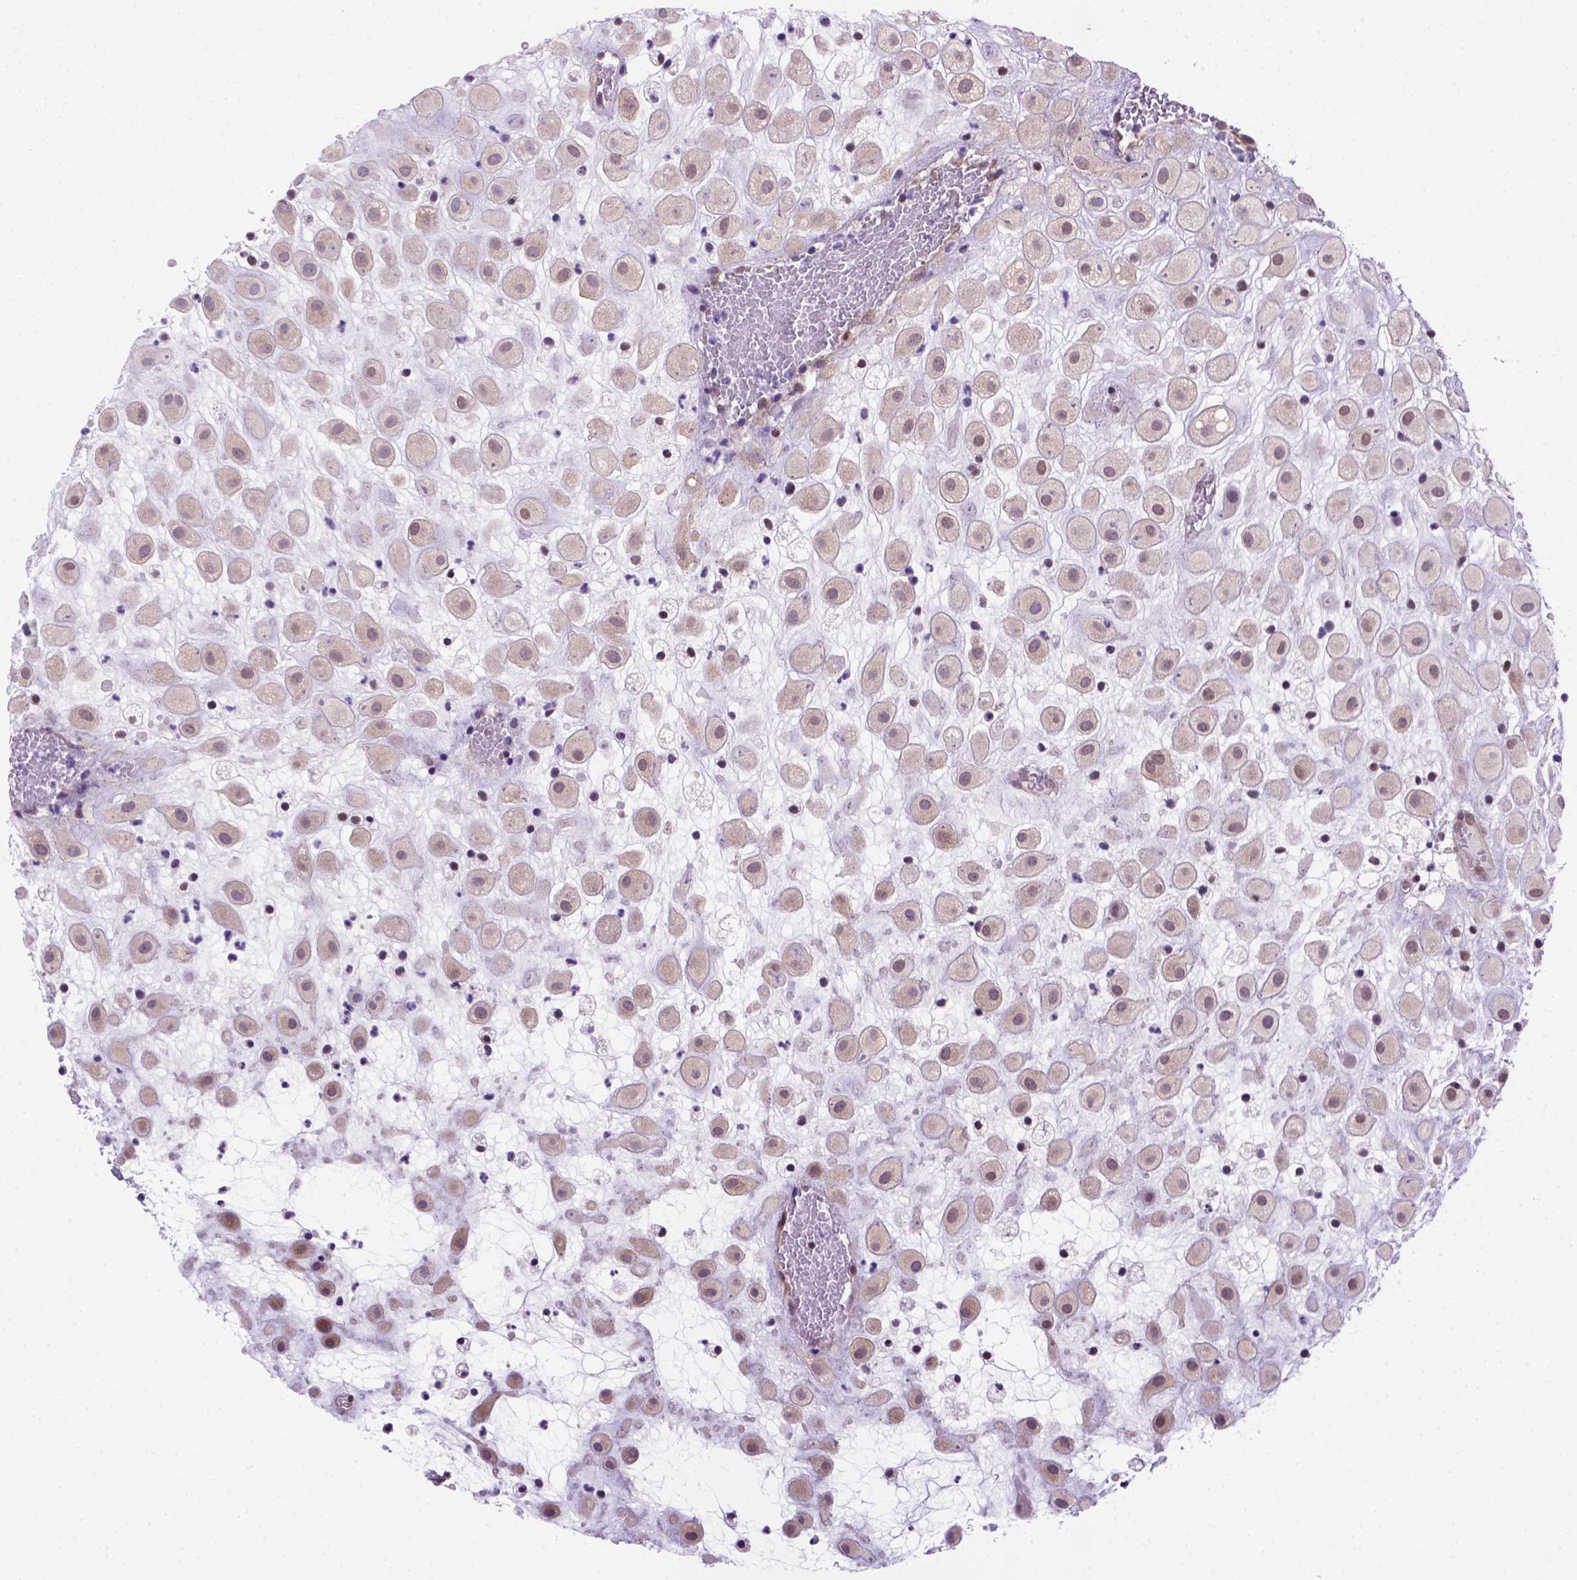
{"staining": {"intensity": "negative", "quantity": "none", "location": "none"}, "tissue": "placenta", "cell_type": "Decidual cells", "image_type": "normal", "snomed": [{"axis": "morphology", "description": "Normal tissue, NOS"}, {"axis": "topography", "description": "Placenta"}], "caption": "Protein analysis of benign placenta shows no significant staining in decidual cells.", "gene": "MGMT", "patient": {"sex": "female", "age": 24}}